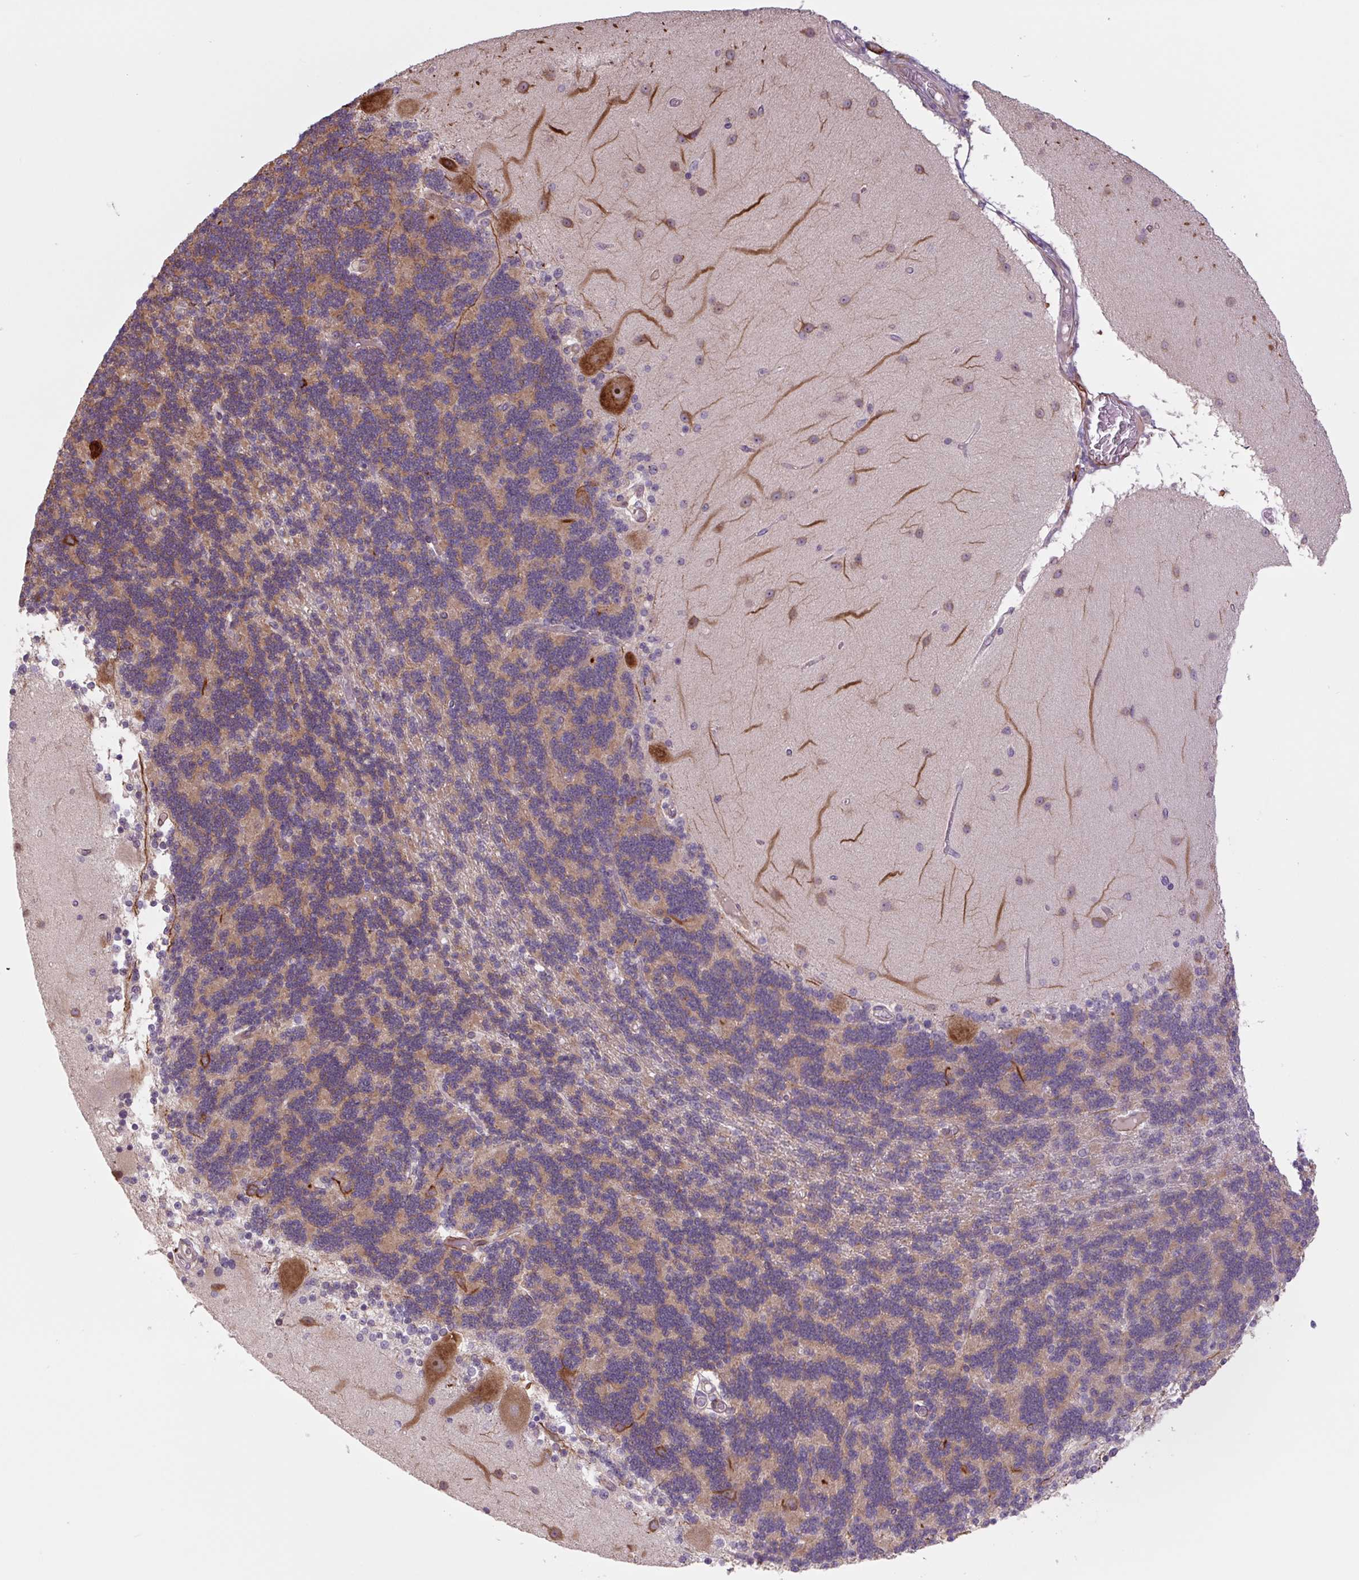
{"staining": {"intensity": "moderate", "quantity": ">75%", "location": "cytoplasmic/membranous"}, "tissue": "cerebellum", "cell_type": "Cells in granular layer", "image_type": "normal", "snomed": [{"axis": "morphology", "description": "Normal tissue, NOS"}, {"axis": "topography", "description": "Cerebellum"}], "caption": "About >75% of cells in granular layer in normal cerebellum demonstrate moderate cytoplasmic/membranous protein expression as visualized by brown immunohistochemical staining.", "gene": "PLA2G4A", "patient": {"sex": "female", "age": 54}}